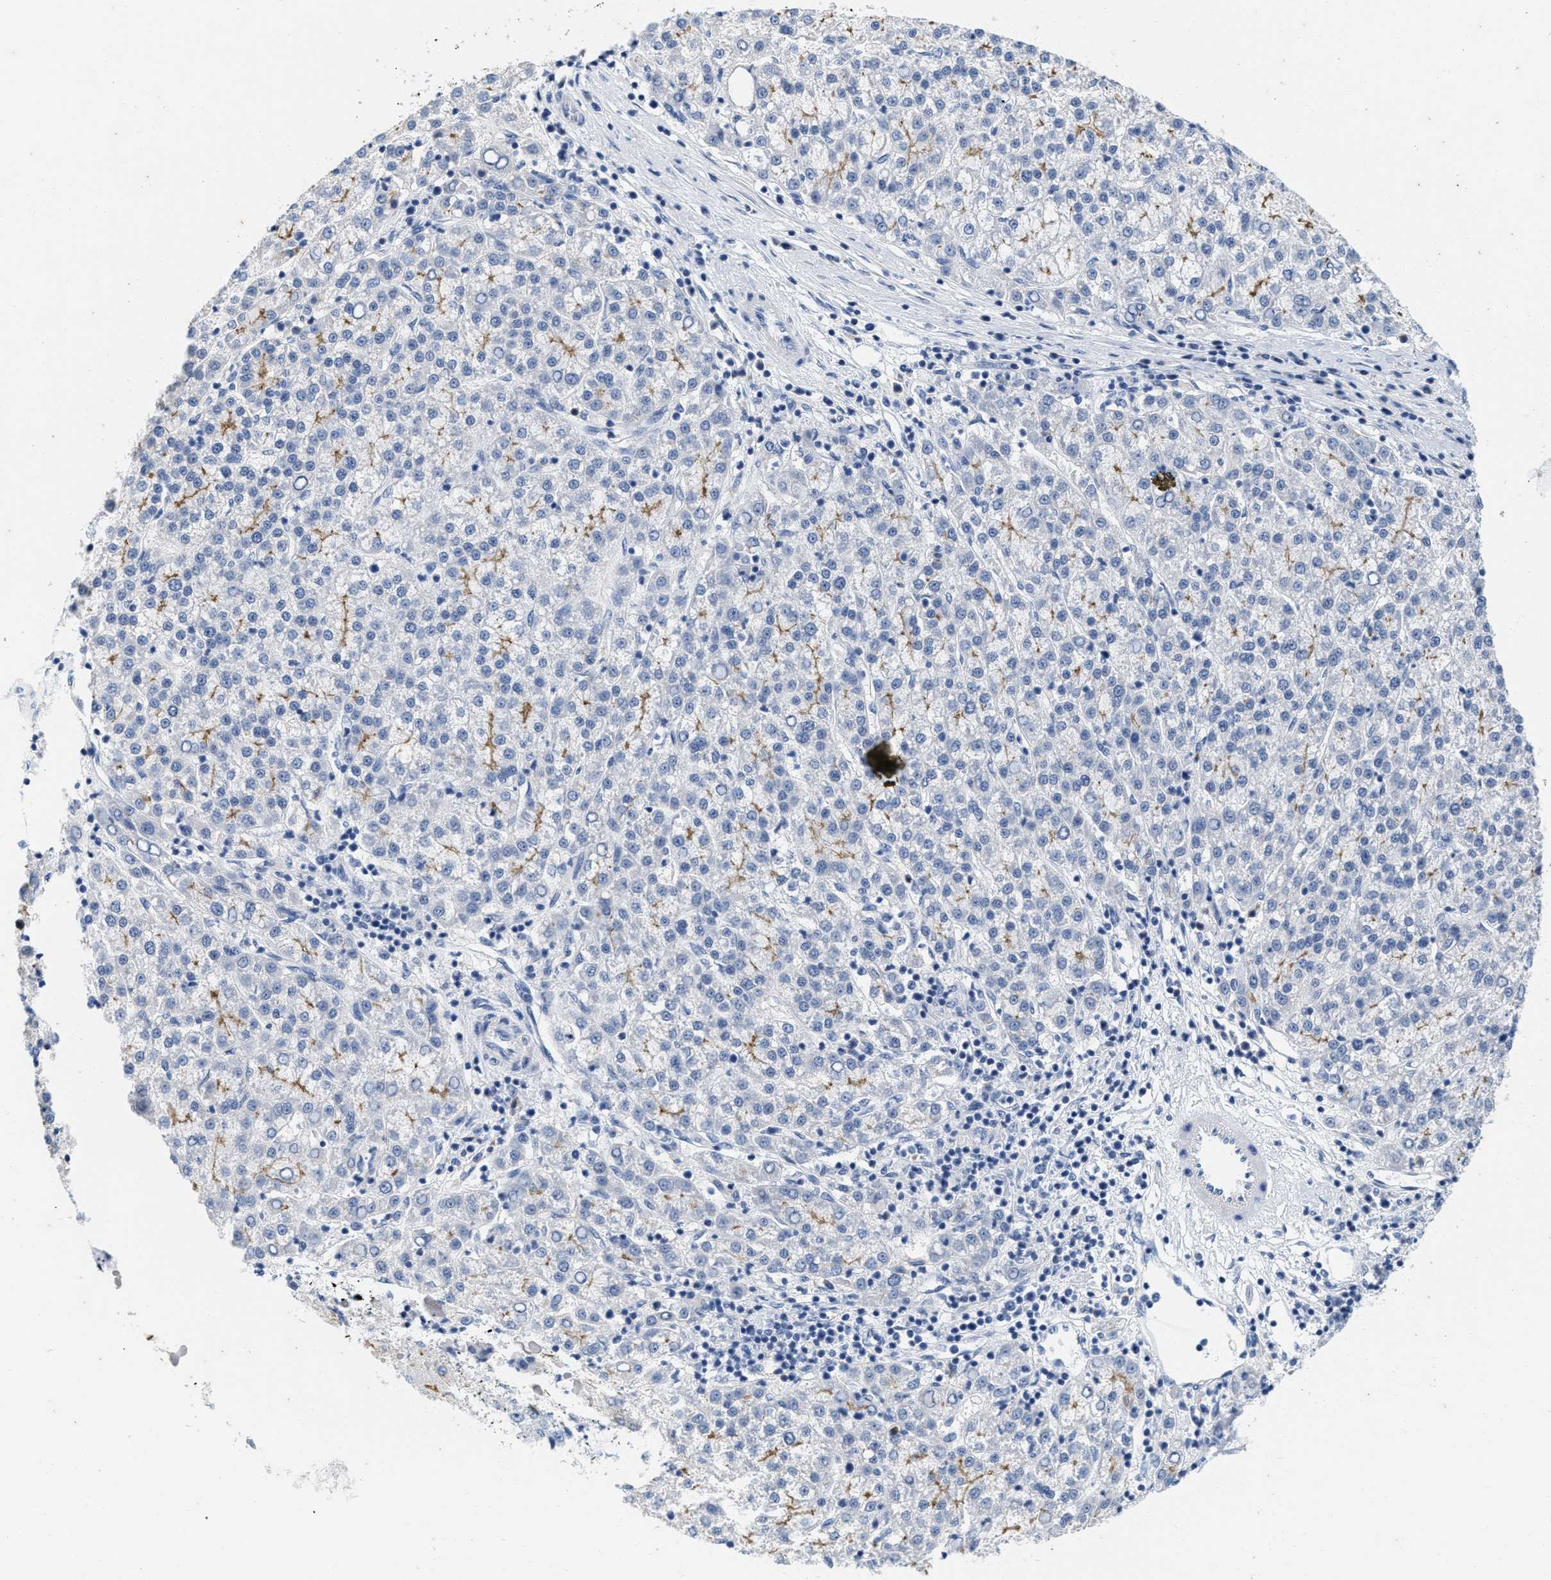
{"staining": {"intensity": "negative", "quantity": "none", "location": "none"}, "tissue": "liver cancer", "cell_type": "Tumor cells", "image_type": "cancer", "snomed": [{"axis": "morphology", "description": "Carcinoma, Hepatocellular, NOS"}, {"axis": "topography", "description": "Liver"}], "caption": "Tumor cells show no significant protein staining in hepatocellular carcinoma (liver).", "gene": "ABCB11", "patient": {"sex": "female", "age": 58}}